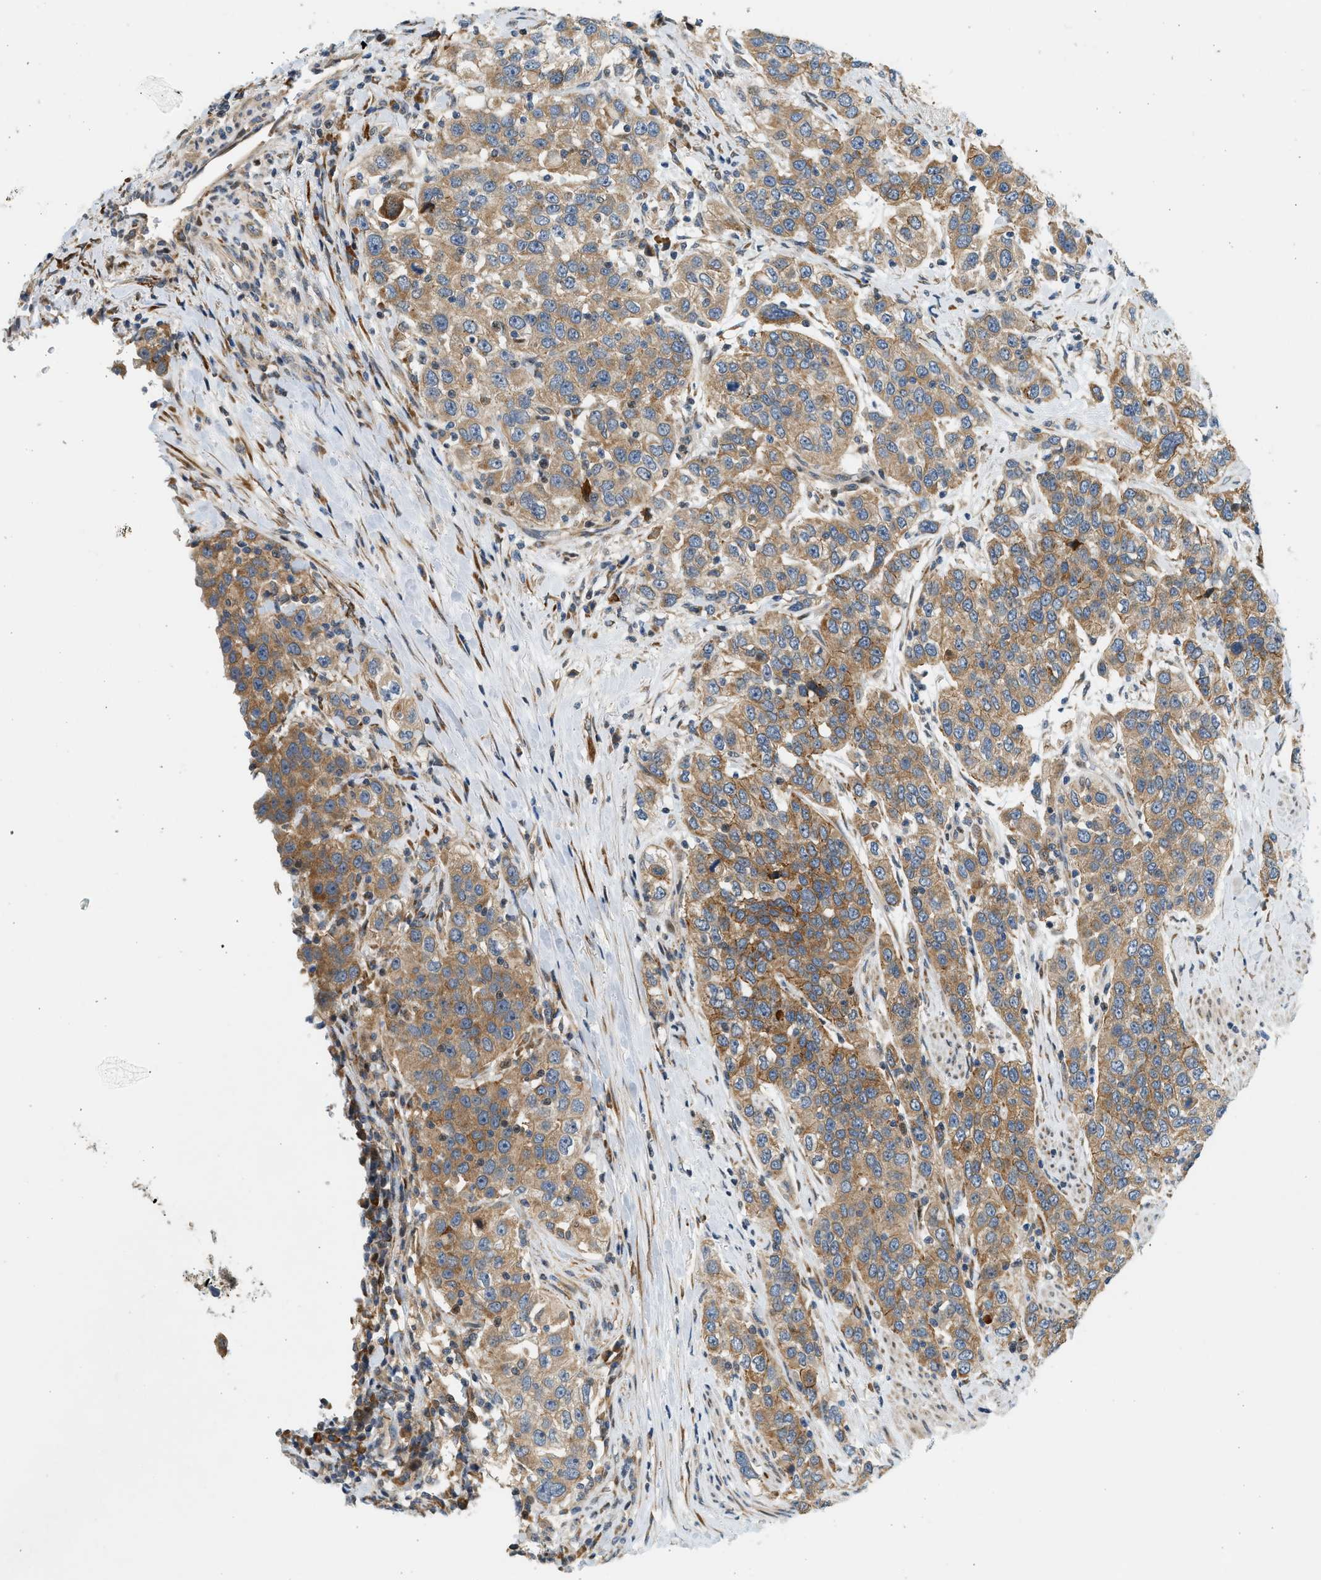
{"staining": {"intensity": "moderate", "quantity": ">75%", "location": "cytoplasmic/membranous"}, "tissue": "urothelial cancer", "cell_type": "Tumor cells", "image_type": "cancer", "snomed": [{"axis": "morphology", "description": "Urothelial carcinoma, High grade"}, {"axis": "topography", "description": "Urinary bladder"}], "caption": "This is a micrograph of IHC staining of urothelial cancer, which shows moderate staining in the cytoplasmic/membranous of tumor cells.", "gene": "NRSN2", "patient": {"sex": "female", "age": 80}}